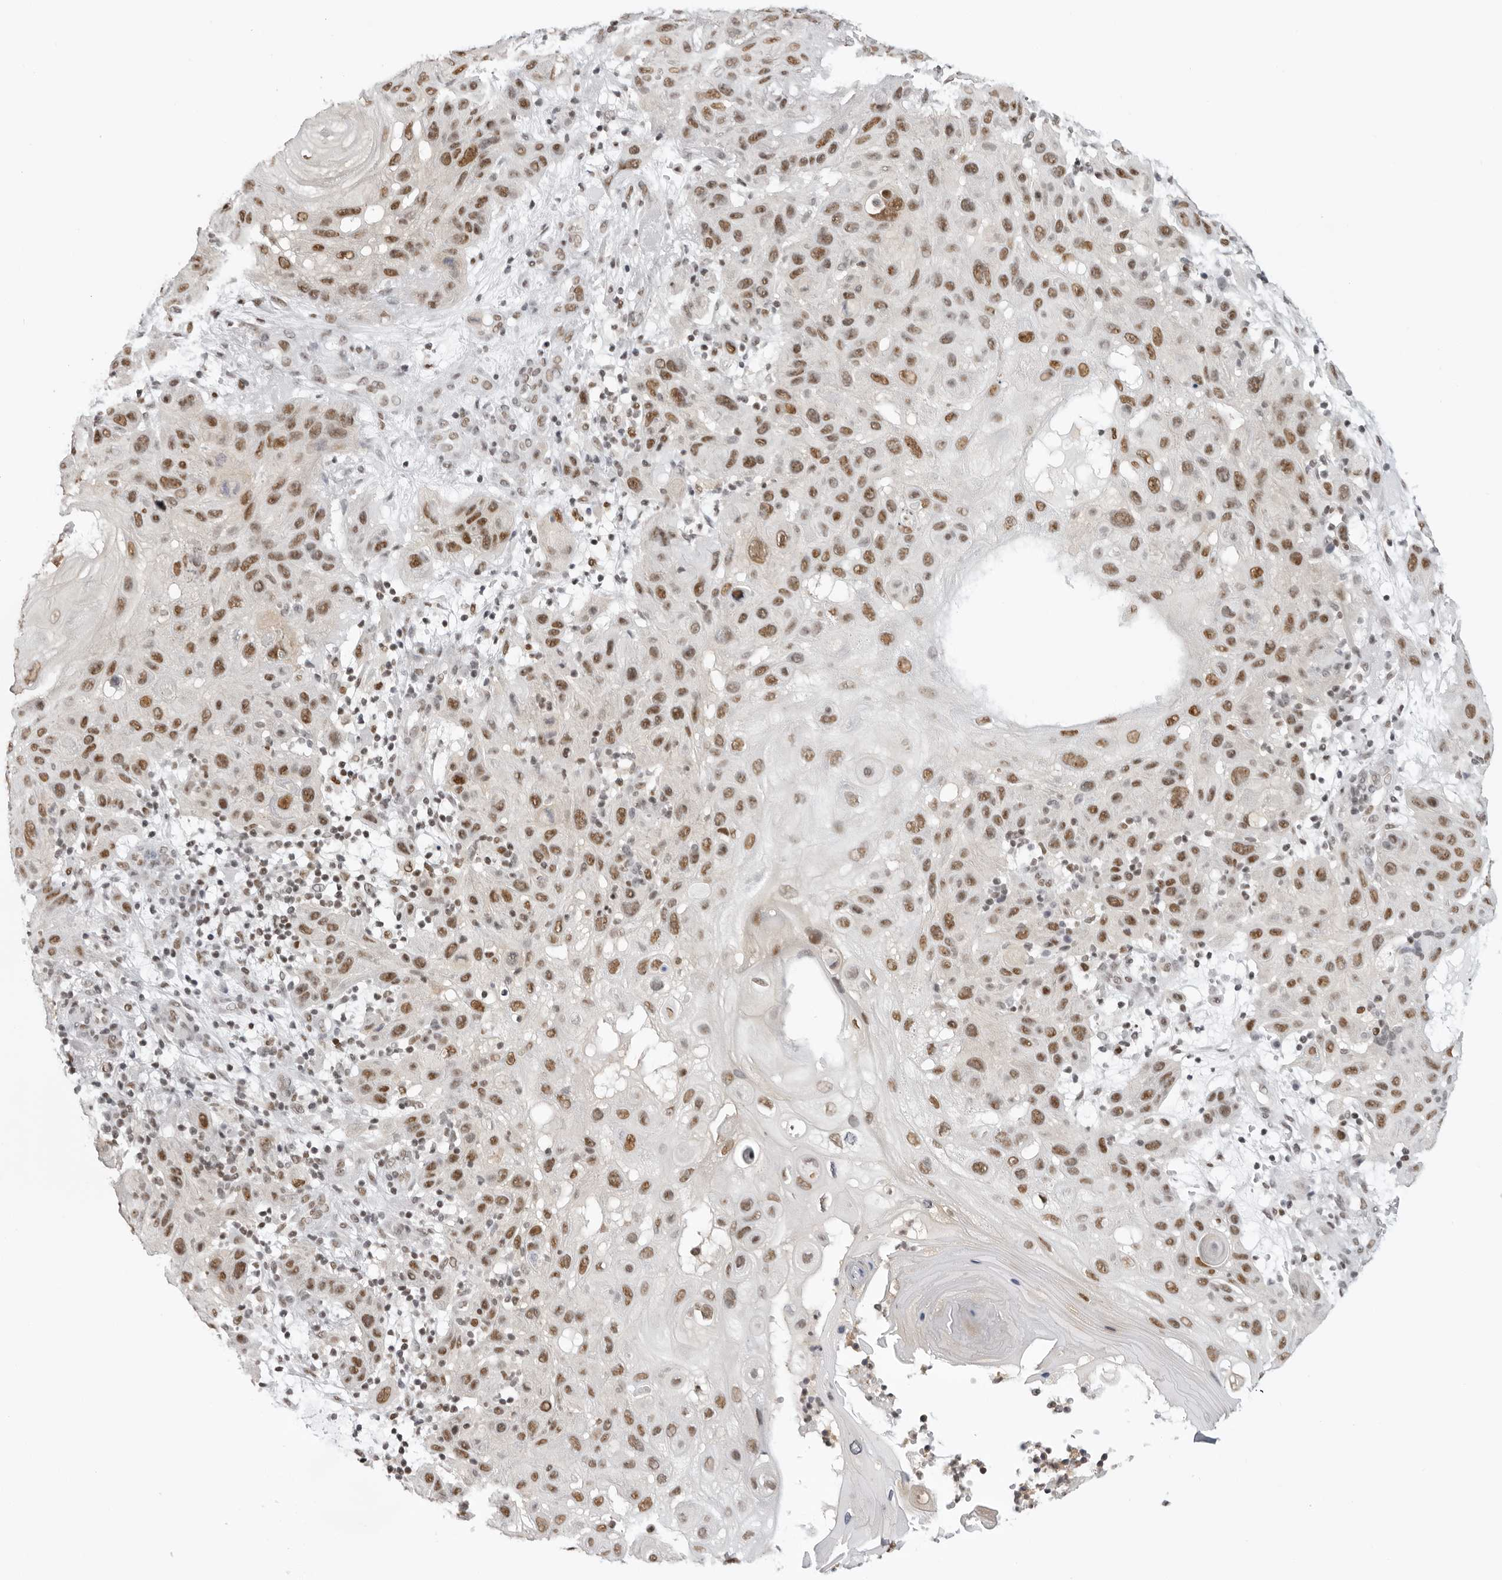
{"staining": {"intensity": "moderate", "quantity": ">75%", "location": "nuclear"}, "tissue": "skin cancer", "cell_type": "Tumor cells", "image_type": "cancer", "snomed": [{"axis": "morphology", "description": "Normal tissue, NOS"}, {"axis": "morphology", "description": "Squamous cell carcinoma, NOS"}, {"axis": "topography", "description": "Skin"}], "caption": "IHC image of neoplastic tissue: human skin squamous cell carcinoma stained using IHC reveals medium levels of moderate protein expression localized specifically in the nuclear of tumor cells, appearing as a nuclear brown color.", "gene": "RPA2", "patient": {"sex": "female", "age": 96}}